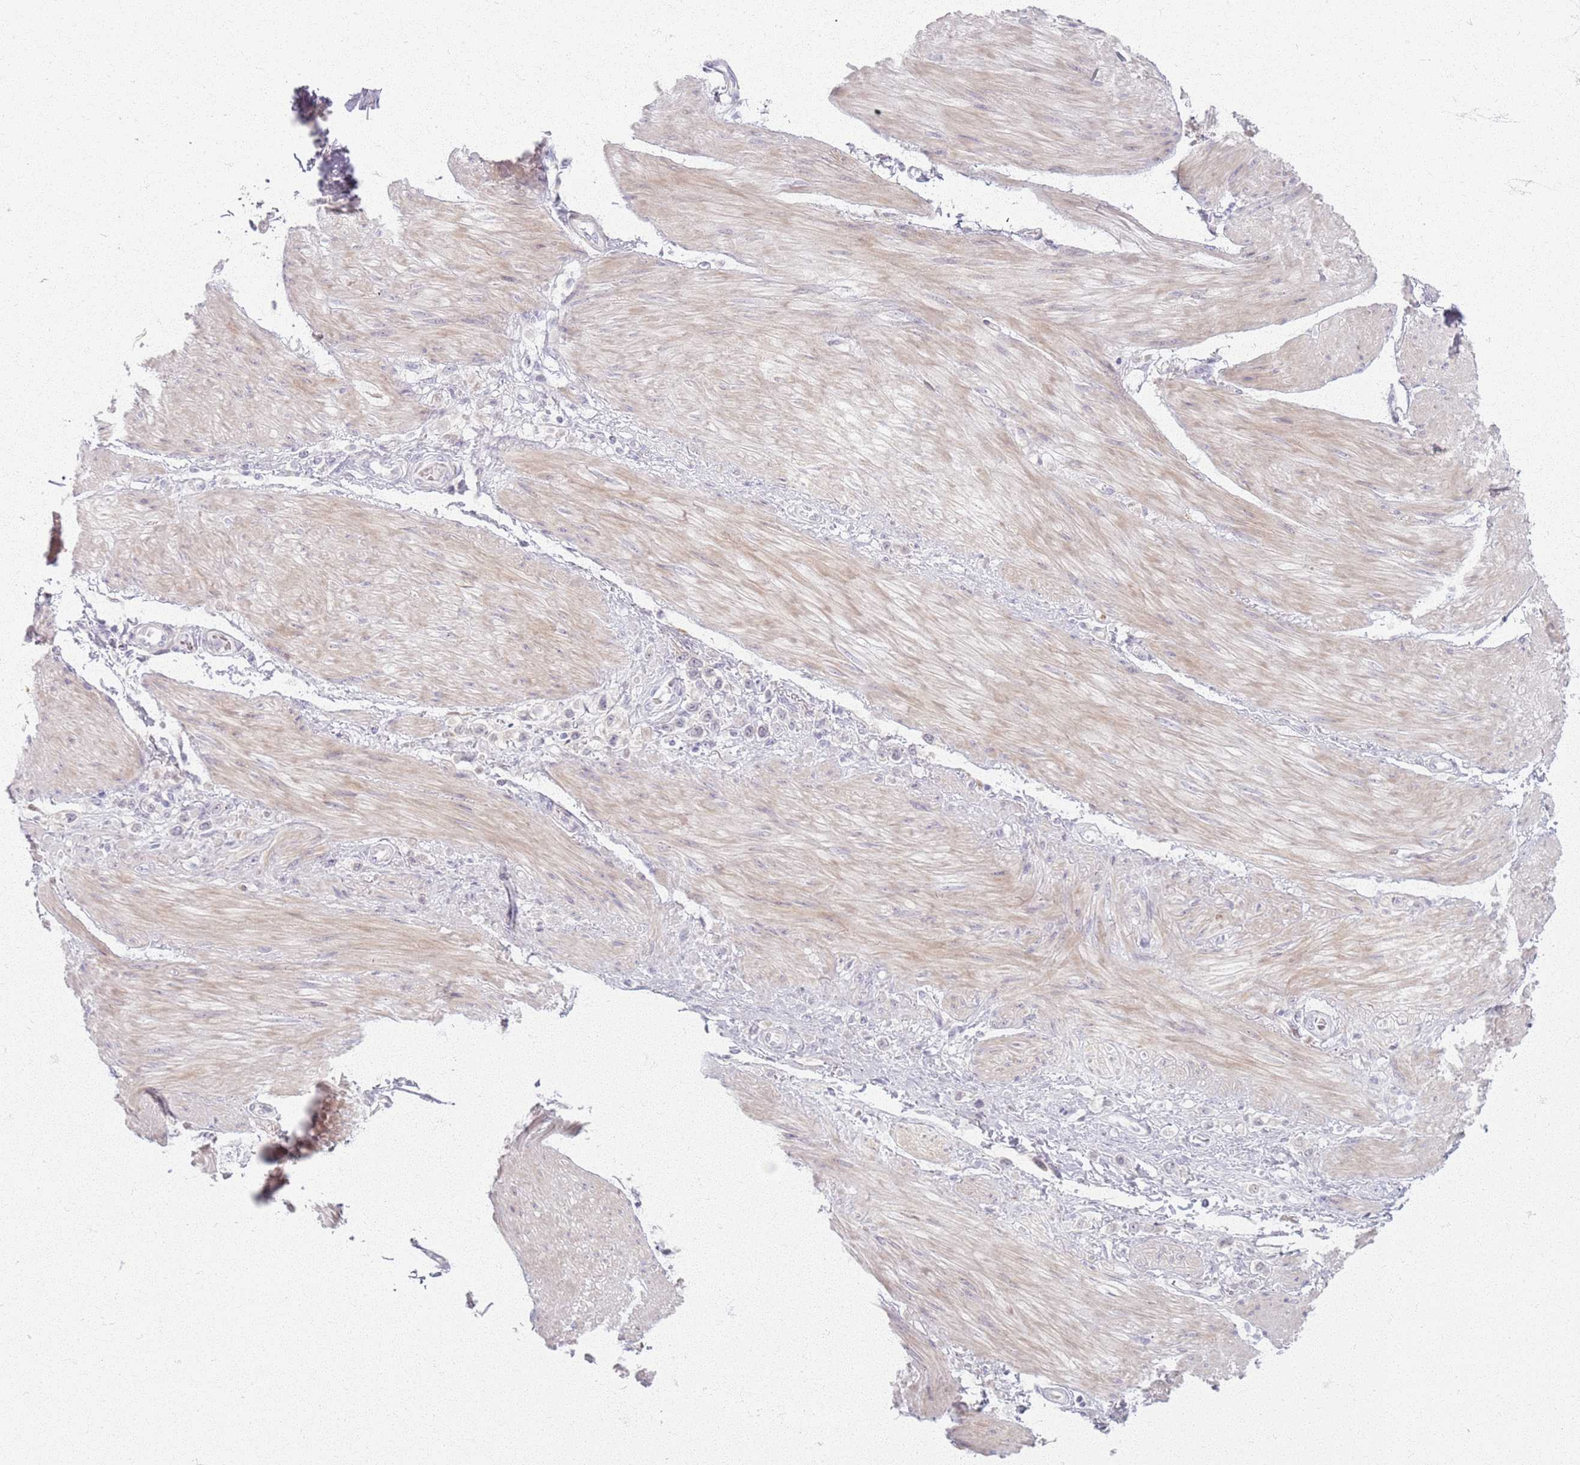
{"staining": {"intensity": "negative", "quantity": "none", "location": "none"}, "tissue": "stomach cancer", "cell_type": "Tumor cells", "image_type": "cancer", "snomed": [{"axis": "morphology", "description": "Adenocarcinoma, NOS"}, {"axis": "topography", "description": "Stomach"}], "caption": "Protein analysis of stomach cancer displays no significant positivity in tumor cells. (IHC, brightfield microscopy, high magnification).", "gene": "CRIPT", "patient": {"sex": "female", "age": 65}}